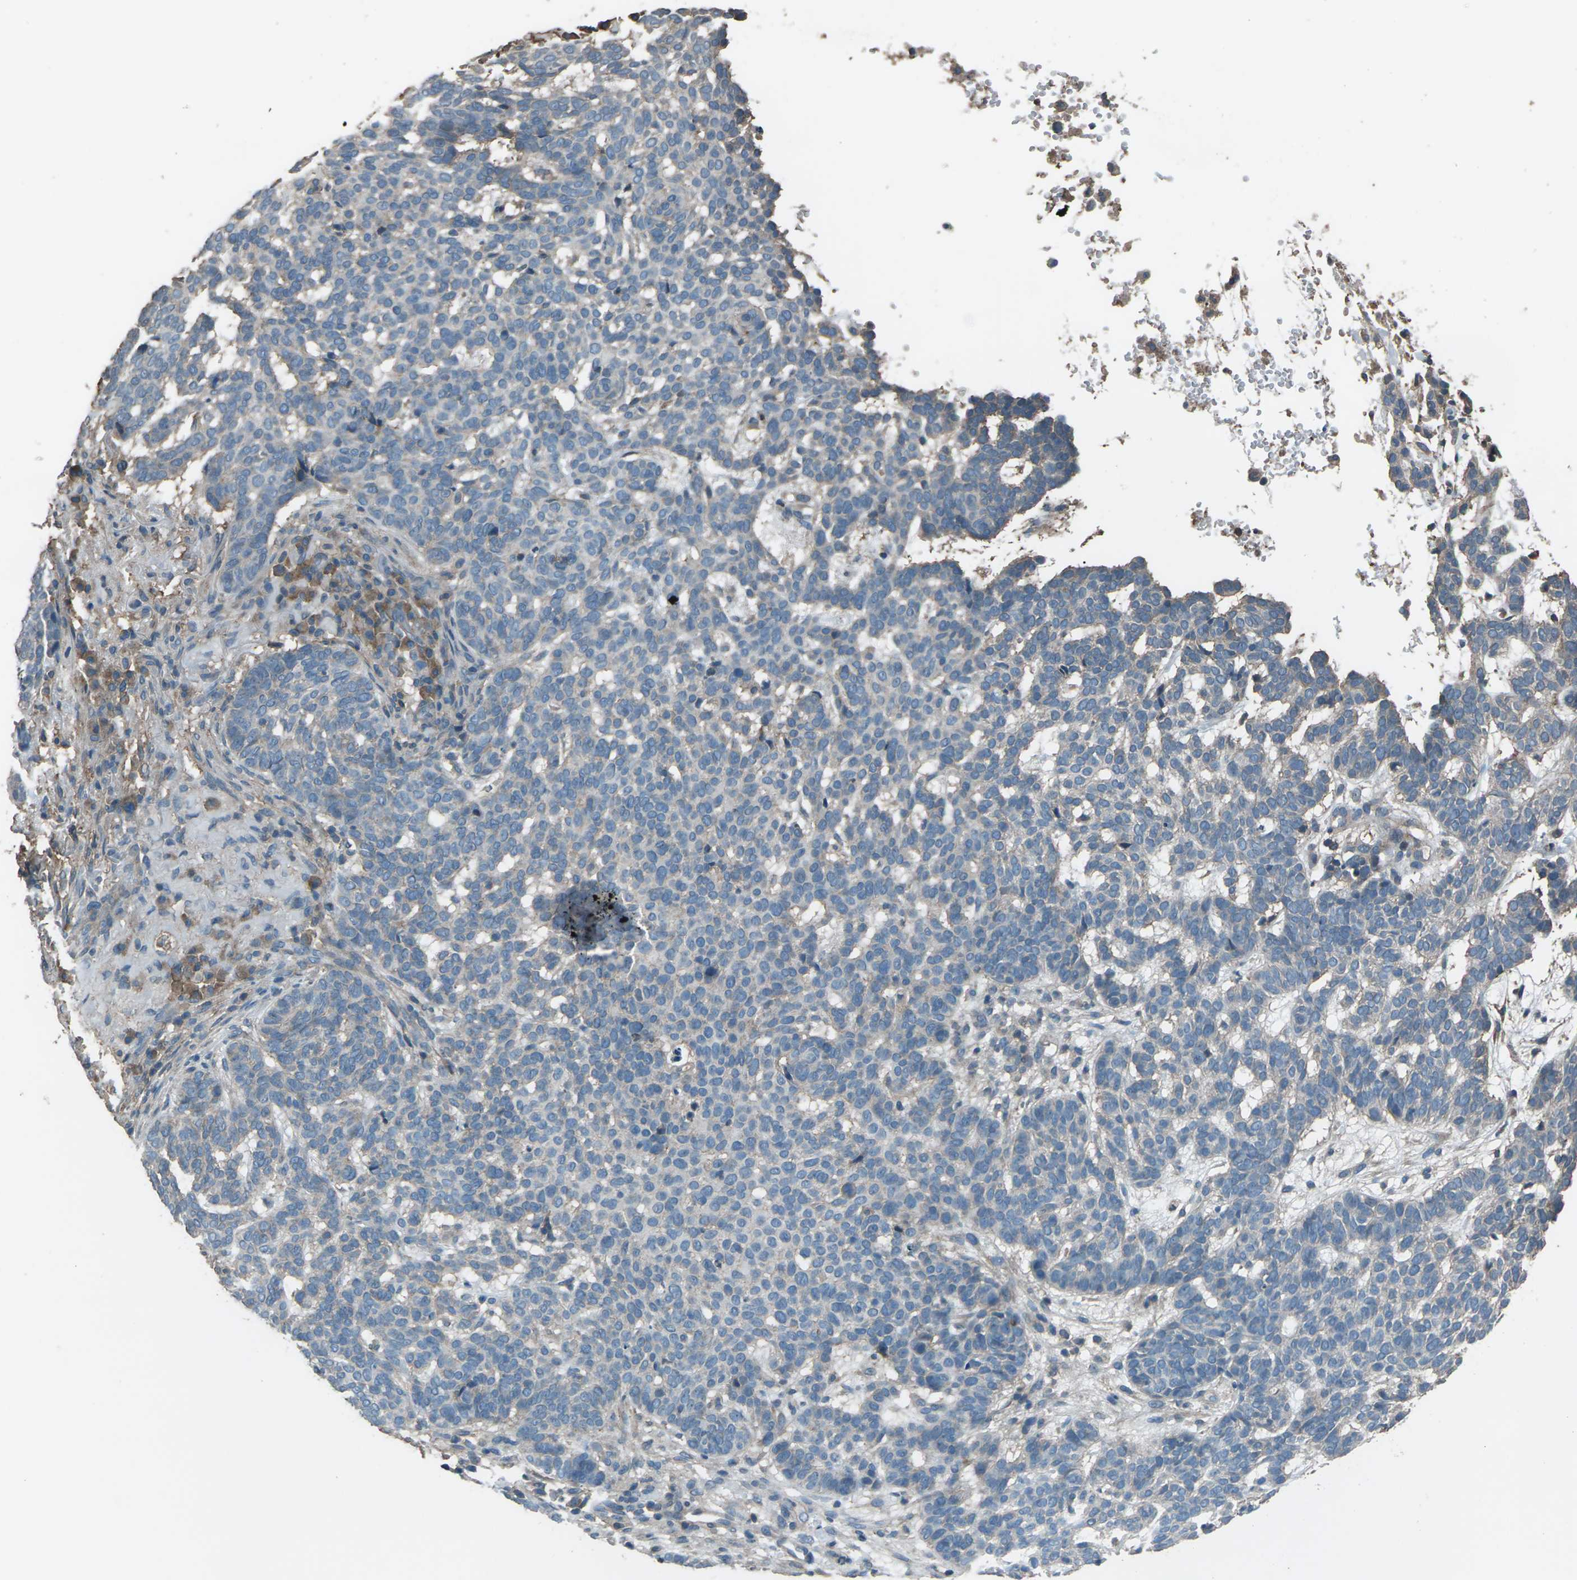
{"staining": {"intensity": "weak", "quantity": "<25%", "location": "cytoplasmic/membranous"}, "tissue": "skin cancer", "cell_type": "Tumor cells", "image_type": "cancer", "snomed": [{"axis": "morphology", "description": "Basal cell carcinoma"}, {"axis": "topography", "description": "Skin"}], "caption": "Immunohistochemistry (IHC) histopathology image of human basal cell carcinoma (skin) stained for a protein (brown), which reveals no positivity in tumor cells.", "gene": "CMTM4", "patient": {"sex": "male", "age": 85}}